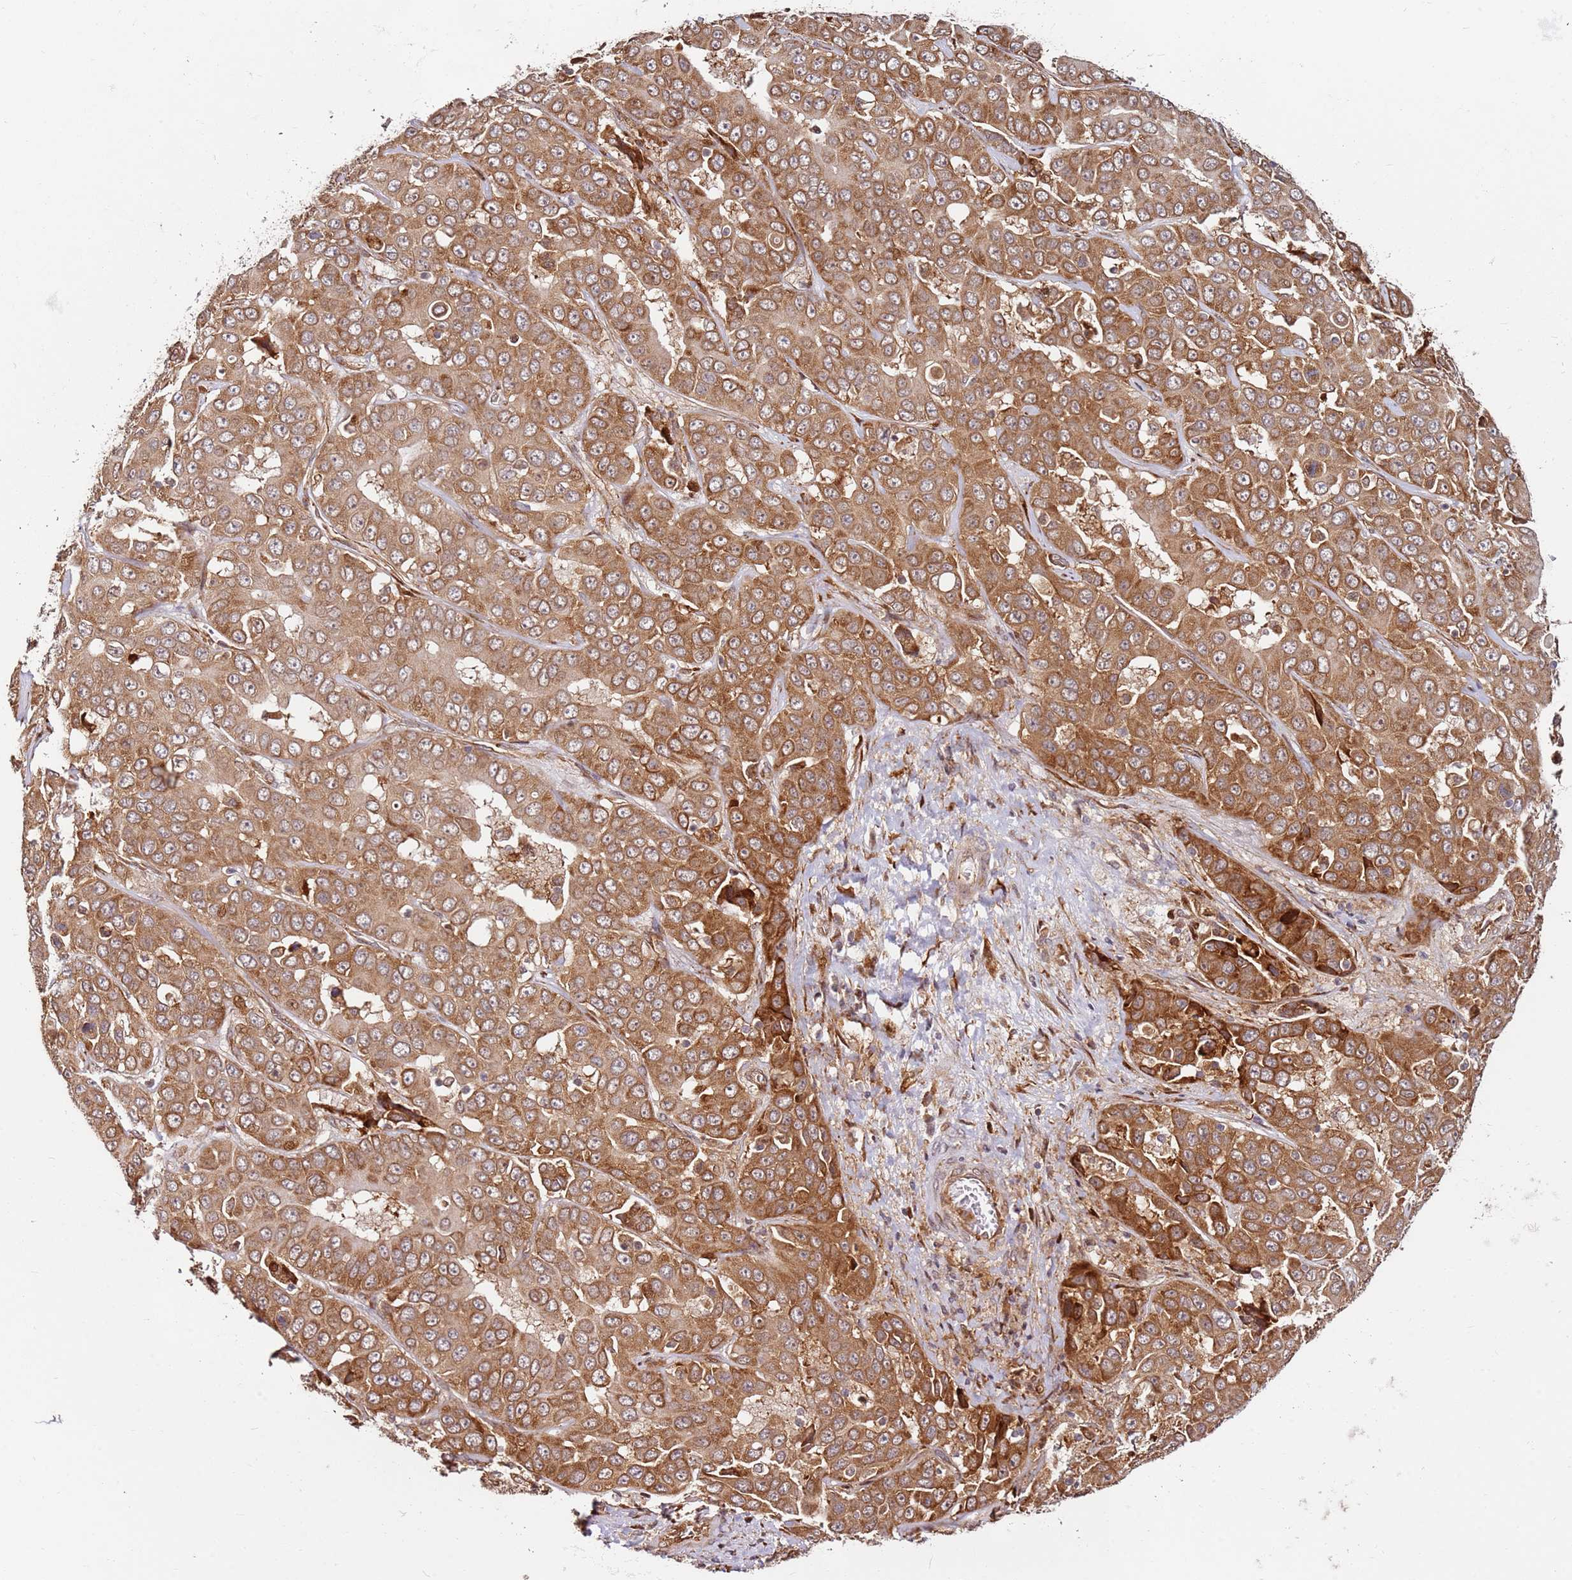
{"staining": {"intensity": "moderate", "quantity": ">75%", "location": "cytoplasmic/membranous"}, "tissue": "liver cancer", "cell_type": "Tumor cells", "image_type": "cancer", "snomed": [{"axis": "morphology", "description": "Cholangiocarcinoma"}, {"axis": "topography", "description": "Liver"}], "caption": "Liver cancer (cholangiocarcinoma) stained for a protein (brown) demonstrates moderate cytoplasmic/membranous positive staining in about >75% of tumor cells.", "gene": "RPS3A", "patient": {"sex": "female", "age": 52}}